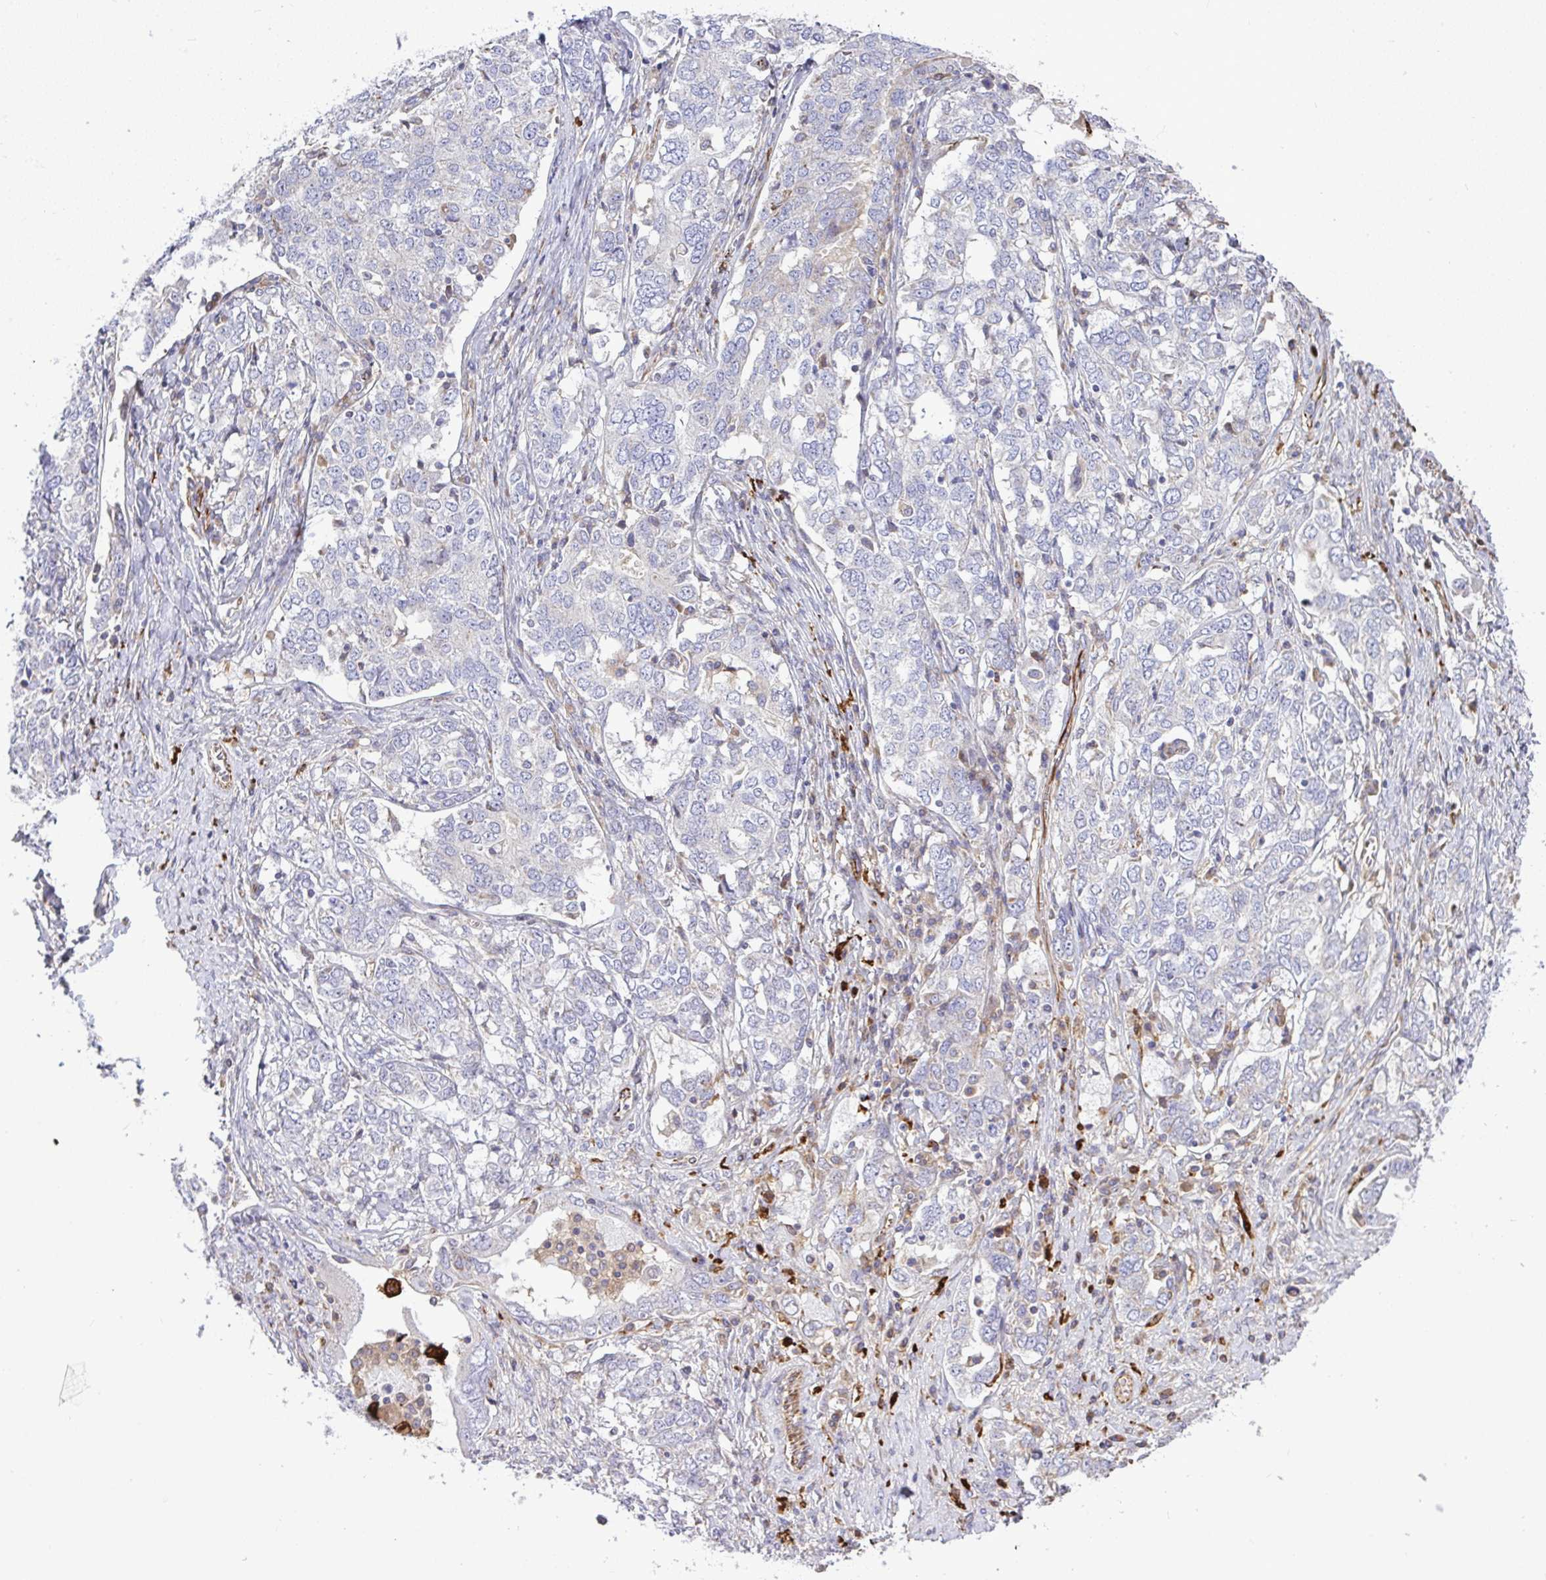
{"staining": {"intensity": "negative", "quantity": "none", "location": "none"}, "tissue": "ovarian cancer", "cell_type": "Tumor cells", "image_type": "cancer", "snomed": [{"axis": "morphology", "description": "Carcinoma, endometroid"}, {"axis": "topography", "description": "Ovary"}], "caption": "Image shows no protein positivity in tumor cells of ovarian cancer (endometroid carcinoma) tissue.", "gene": "GRID2", "patient": {"sex": "female", "age": 62}}